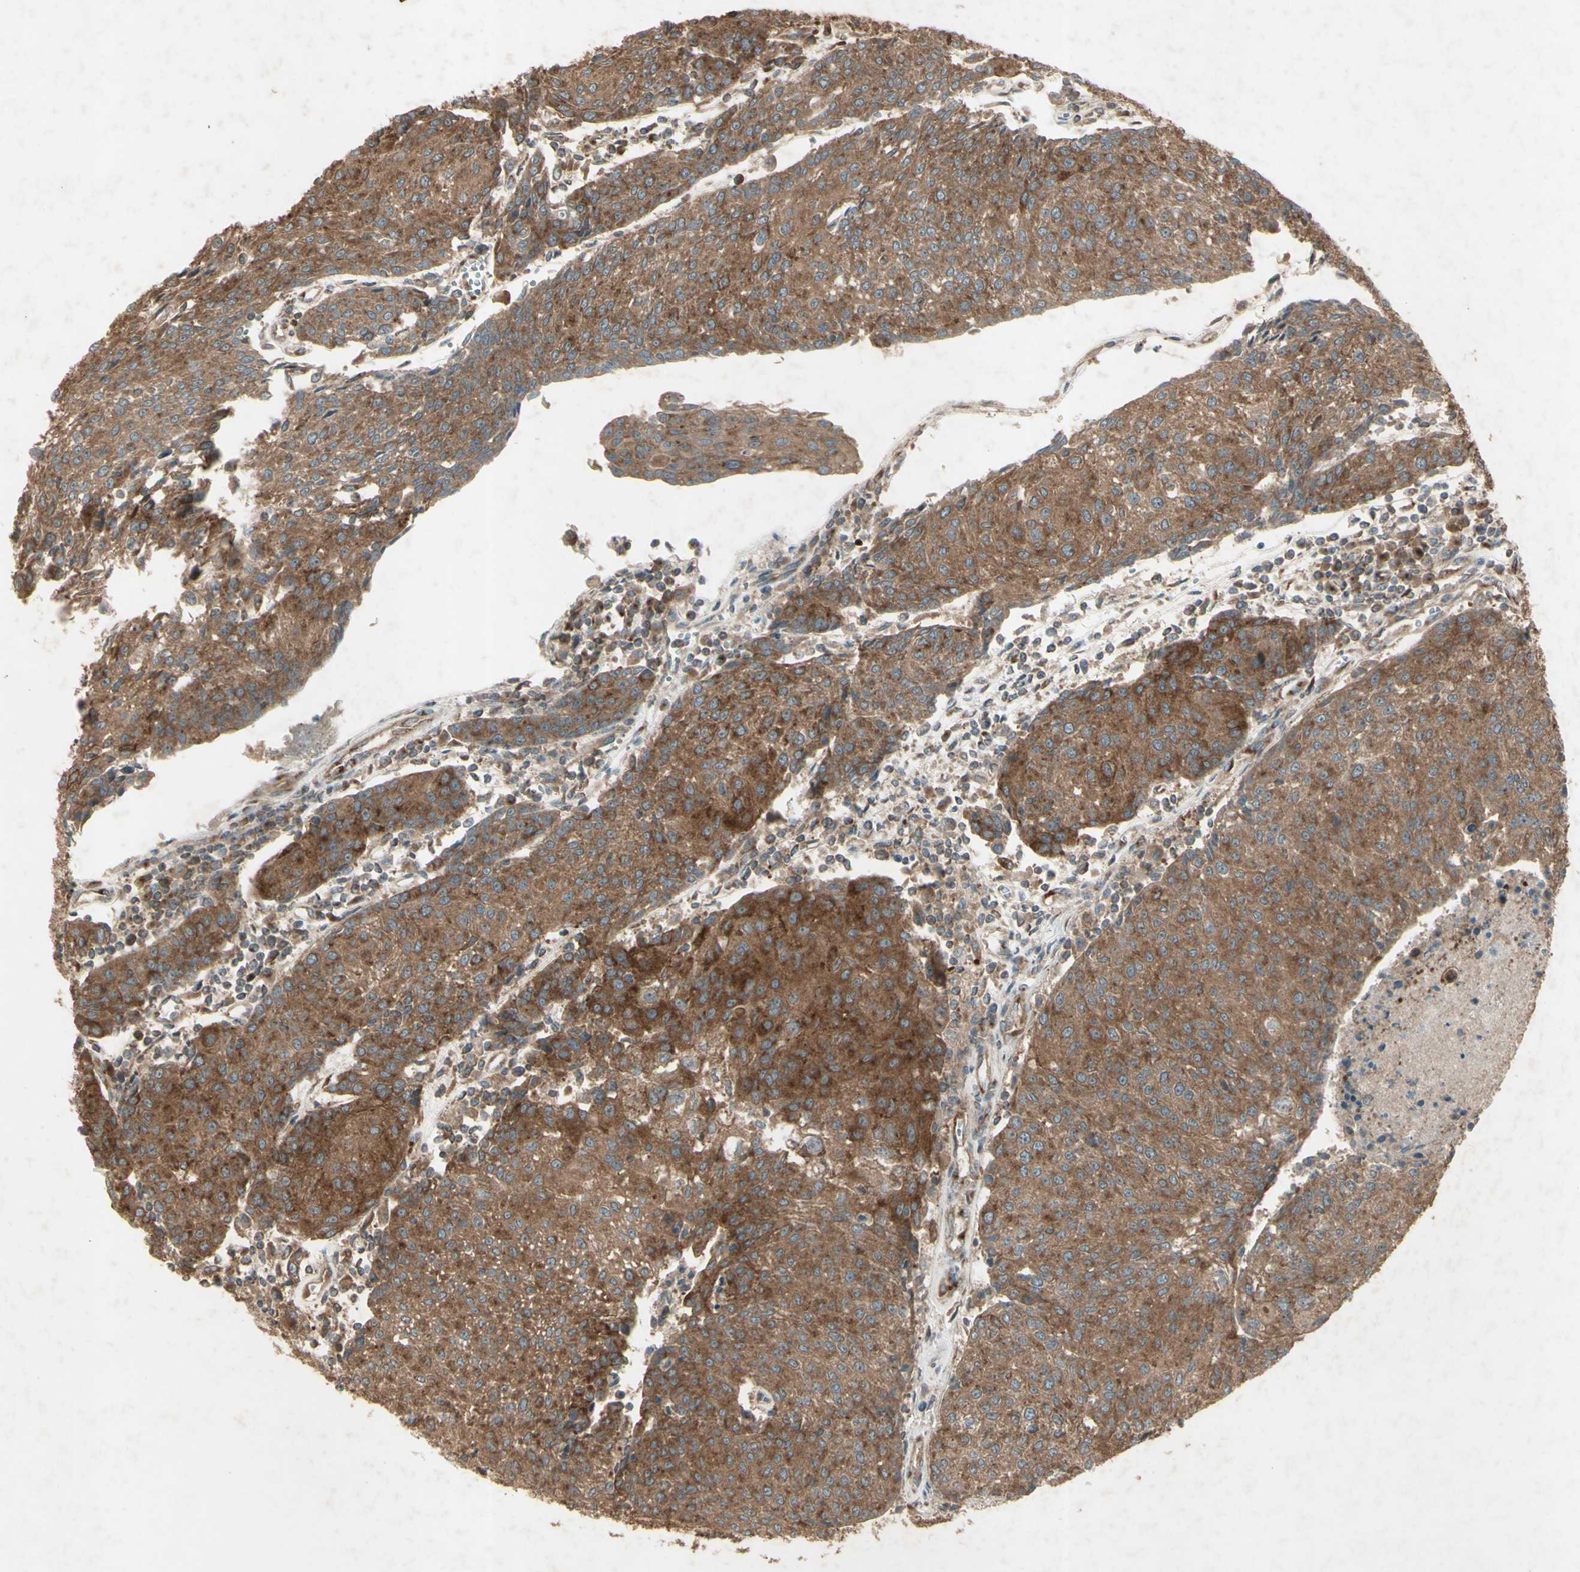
{"staining": {"intensity": "moderate", "quantity": ">75%", "location": "cytoplasmic/membranous"}, "tissue": "urothelial cancer", "cell_type": "Tumor cells", "image_type": "cancer", "snomed": [{"axis": "morphology", "description": "Urothelial carcinoma, High grade"}, {"axis": "topography", "description": "Urinary bladder"}], "caption": "This is an image of immunohistochemistry (IHC) staining of urothelial cancer, which shows moderate expression in the cytoplasmic/membranous of tumor cells.", "gene": "AP1G1", "patient": {"sex": "female", "age": 85}}